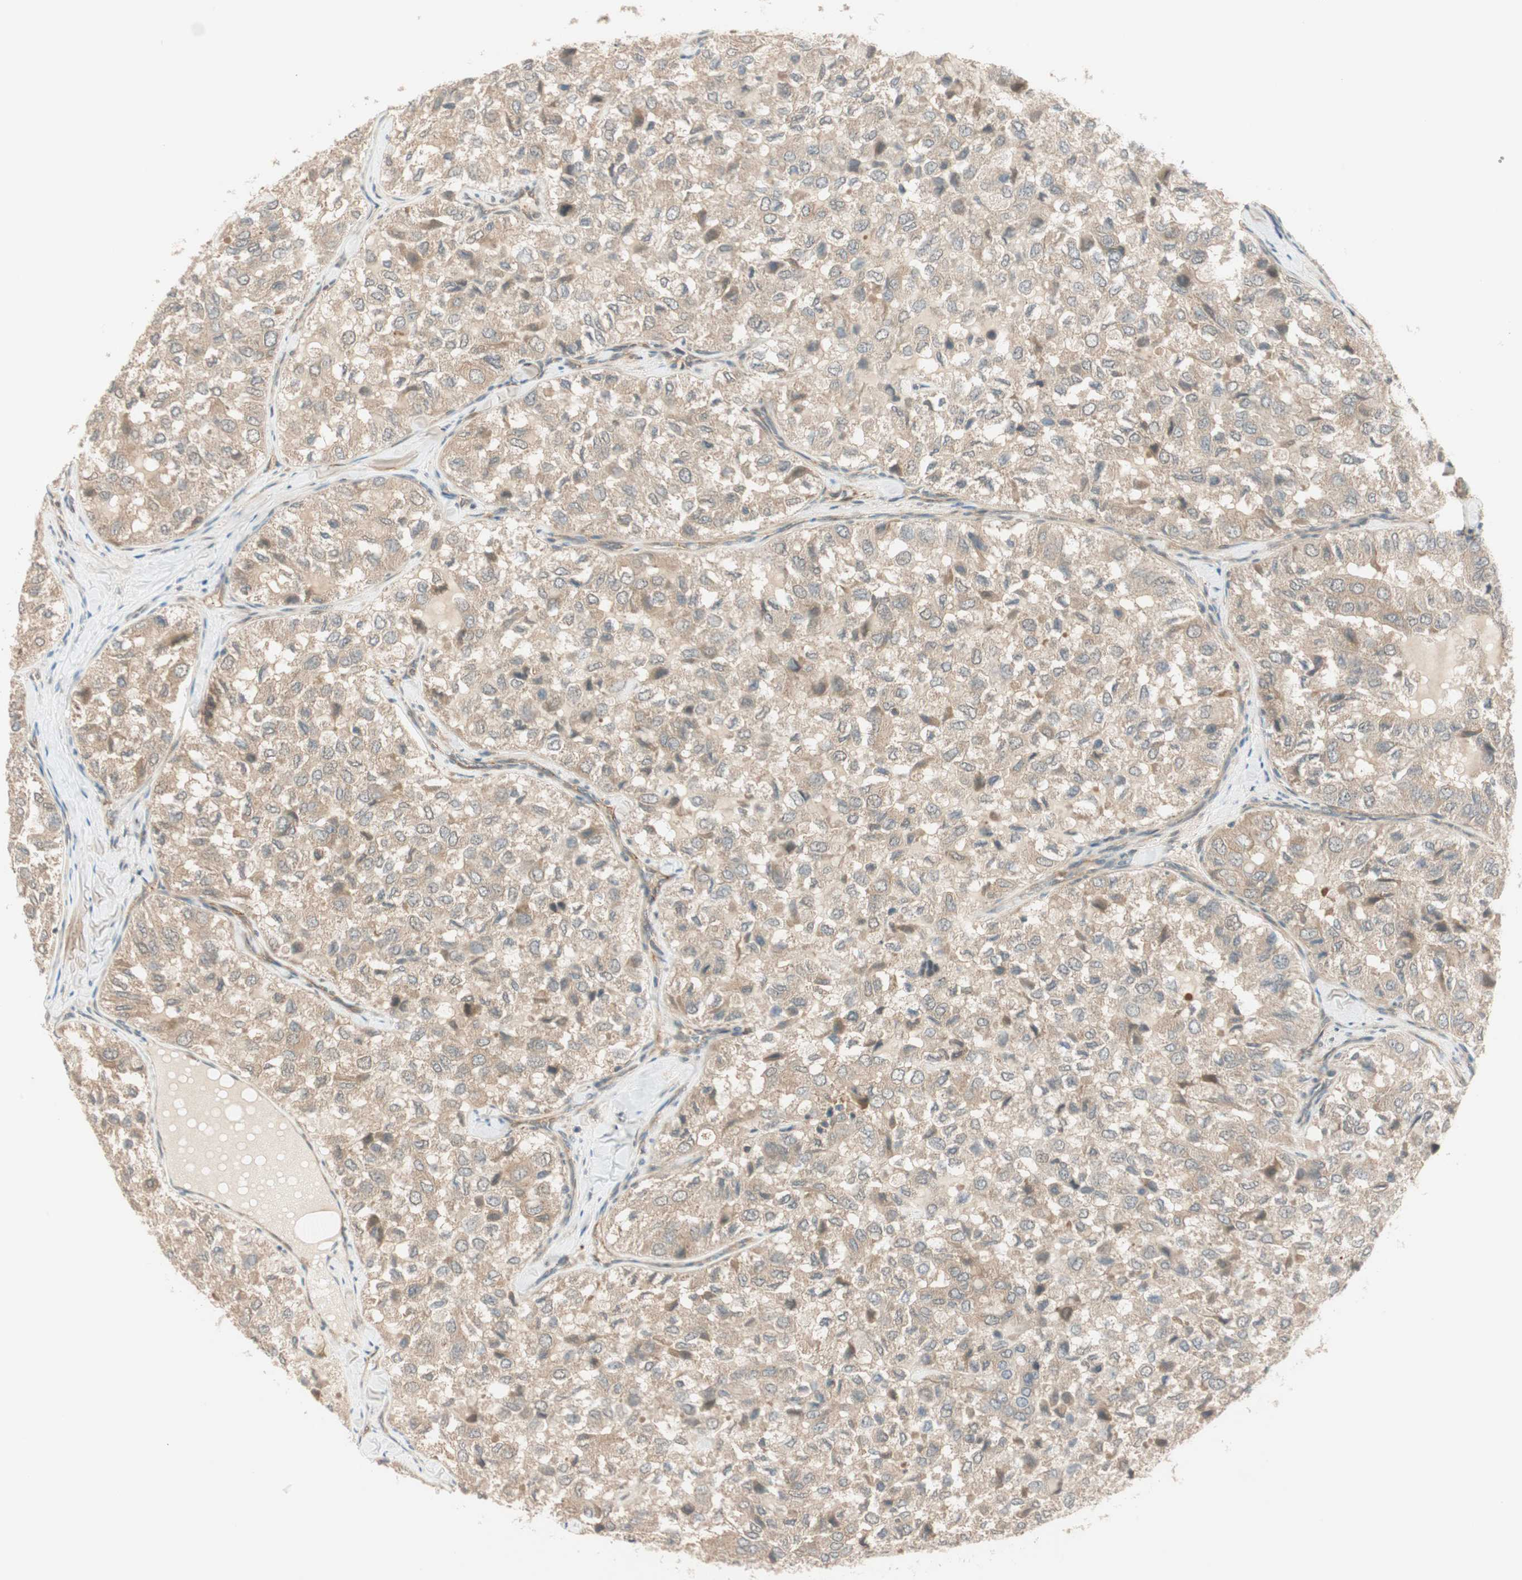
{"staining": {"intensity": "weak", "quantity": ">75%", "location": "cytoplasmic/membranous"}, "tissue": "thyroid cancer", "cell_type": "Tumor cells", "image_type": "cancer", "snomed": [{"axis": "morphology", "description": "Follicular adenoma carcinoma, NOS"}, {"axis": "topography", "description": "Thyroid gland"}], "caption": "This is an image of immunohistochemistry (IHC) staining of follicular adenoma carcinoma (thyroid), which shows weak positivity in the cytoplasmic/membranous of tumor cells.", "gene": "PSMD8", "patient": {"sex": "male", "age": 75}}